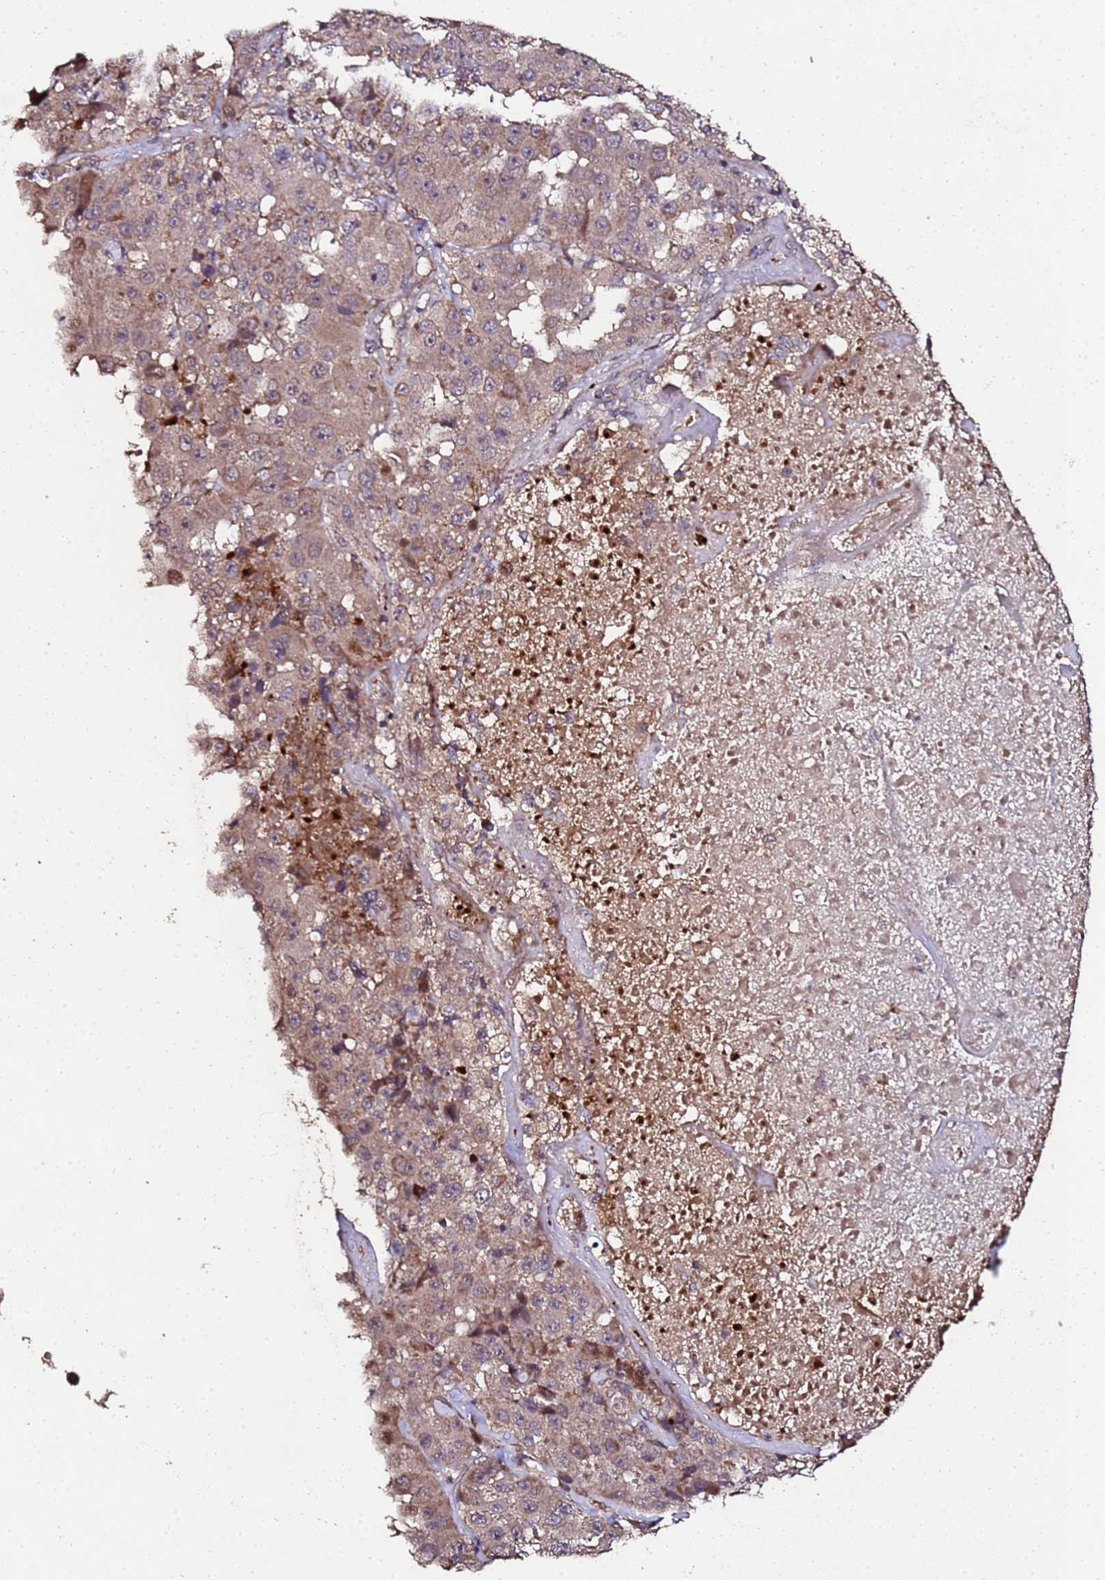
{"staining": {"intensity": "weak", "quantity": "25%-75%", "location": "cytoplasmic/membranous"}, "tissue": "melanoma", "cell_type": "Tumor cells", "image_type": "cancer", "snomed": [{"axis": "morphology", "description": "Malignant melanoma, Metastatic site"}, {"axis": "topography", "description": "Lymph node"}], "caption": "The histopathology image reveals a brown stain indicating the presence of a protein in the cytoplasmic/membranous of tumor cells in malignant melanoma (metastatic site).", "gene": "PRODH", "patient": {"sex": "male", "age": 62}}